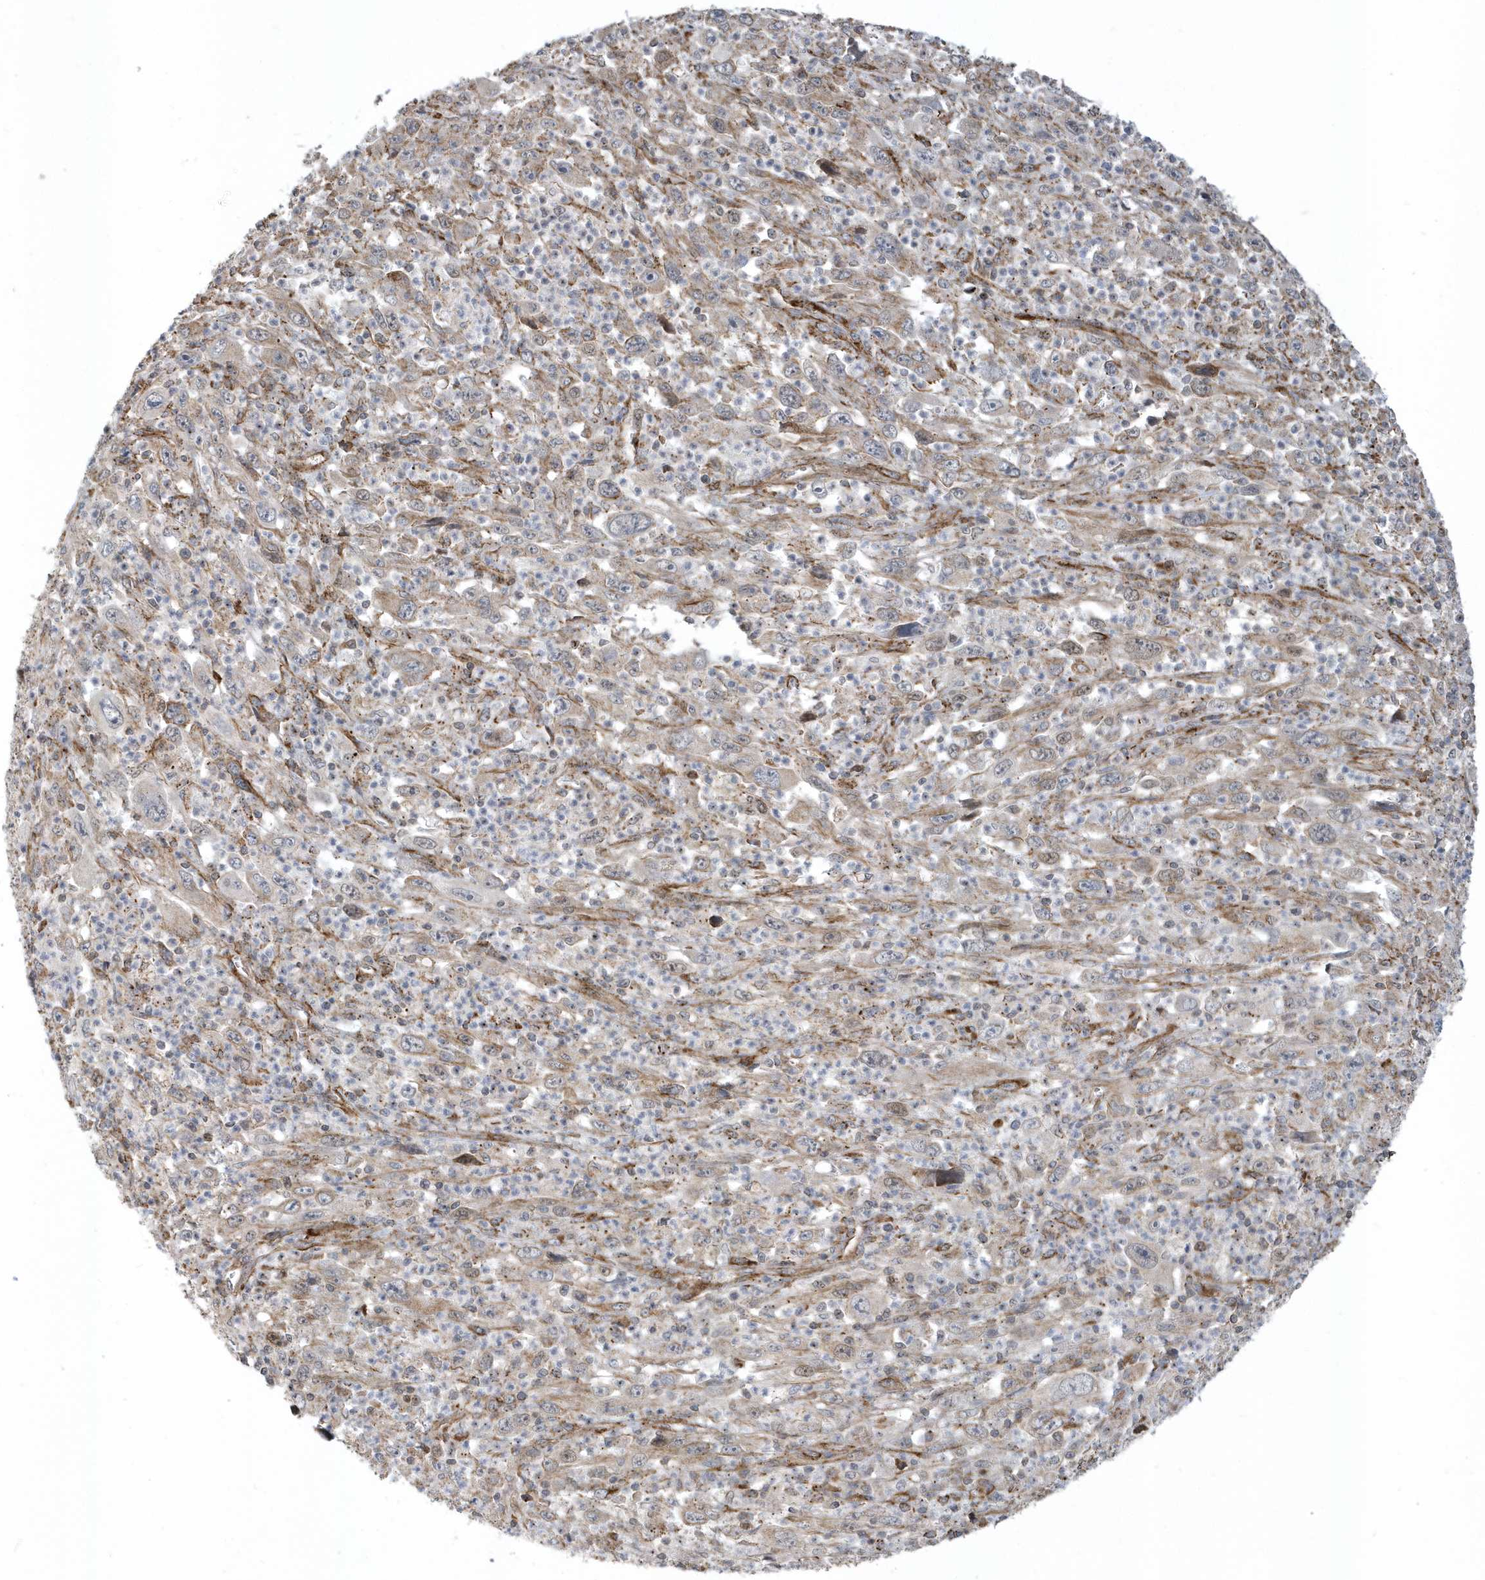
{"staining": {"intensity": "weak", "quantity": "25%-75%", "location": "cytoplasmic/membranous"}, "tissue": "melanoma", "cell_type": "Tumor cells", "image_type": "cancer", "snomed": [{"axis": "morphology", "description": "Malignant melanoma, Metastatic site"}, {"axis": "topography", "description": "Skin"}], "caption": "Immunohistochemical staining of human malignant melanoma (metastatic site) displays low levels of weak cytoplasmic/membranous expression in about 25%-75% of tumor cells.", "gene": "HRH4", "patient": {"sex": "female", "age": 56}}